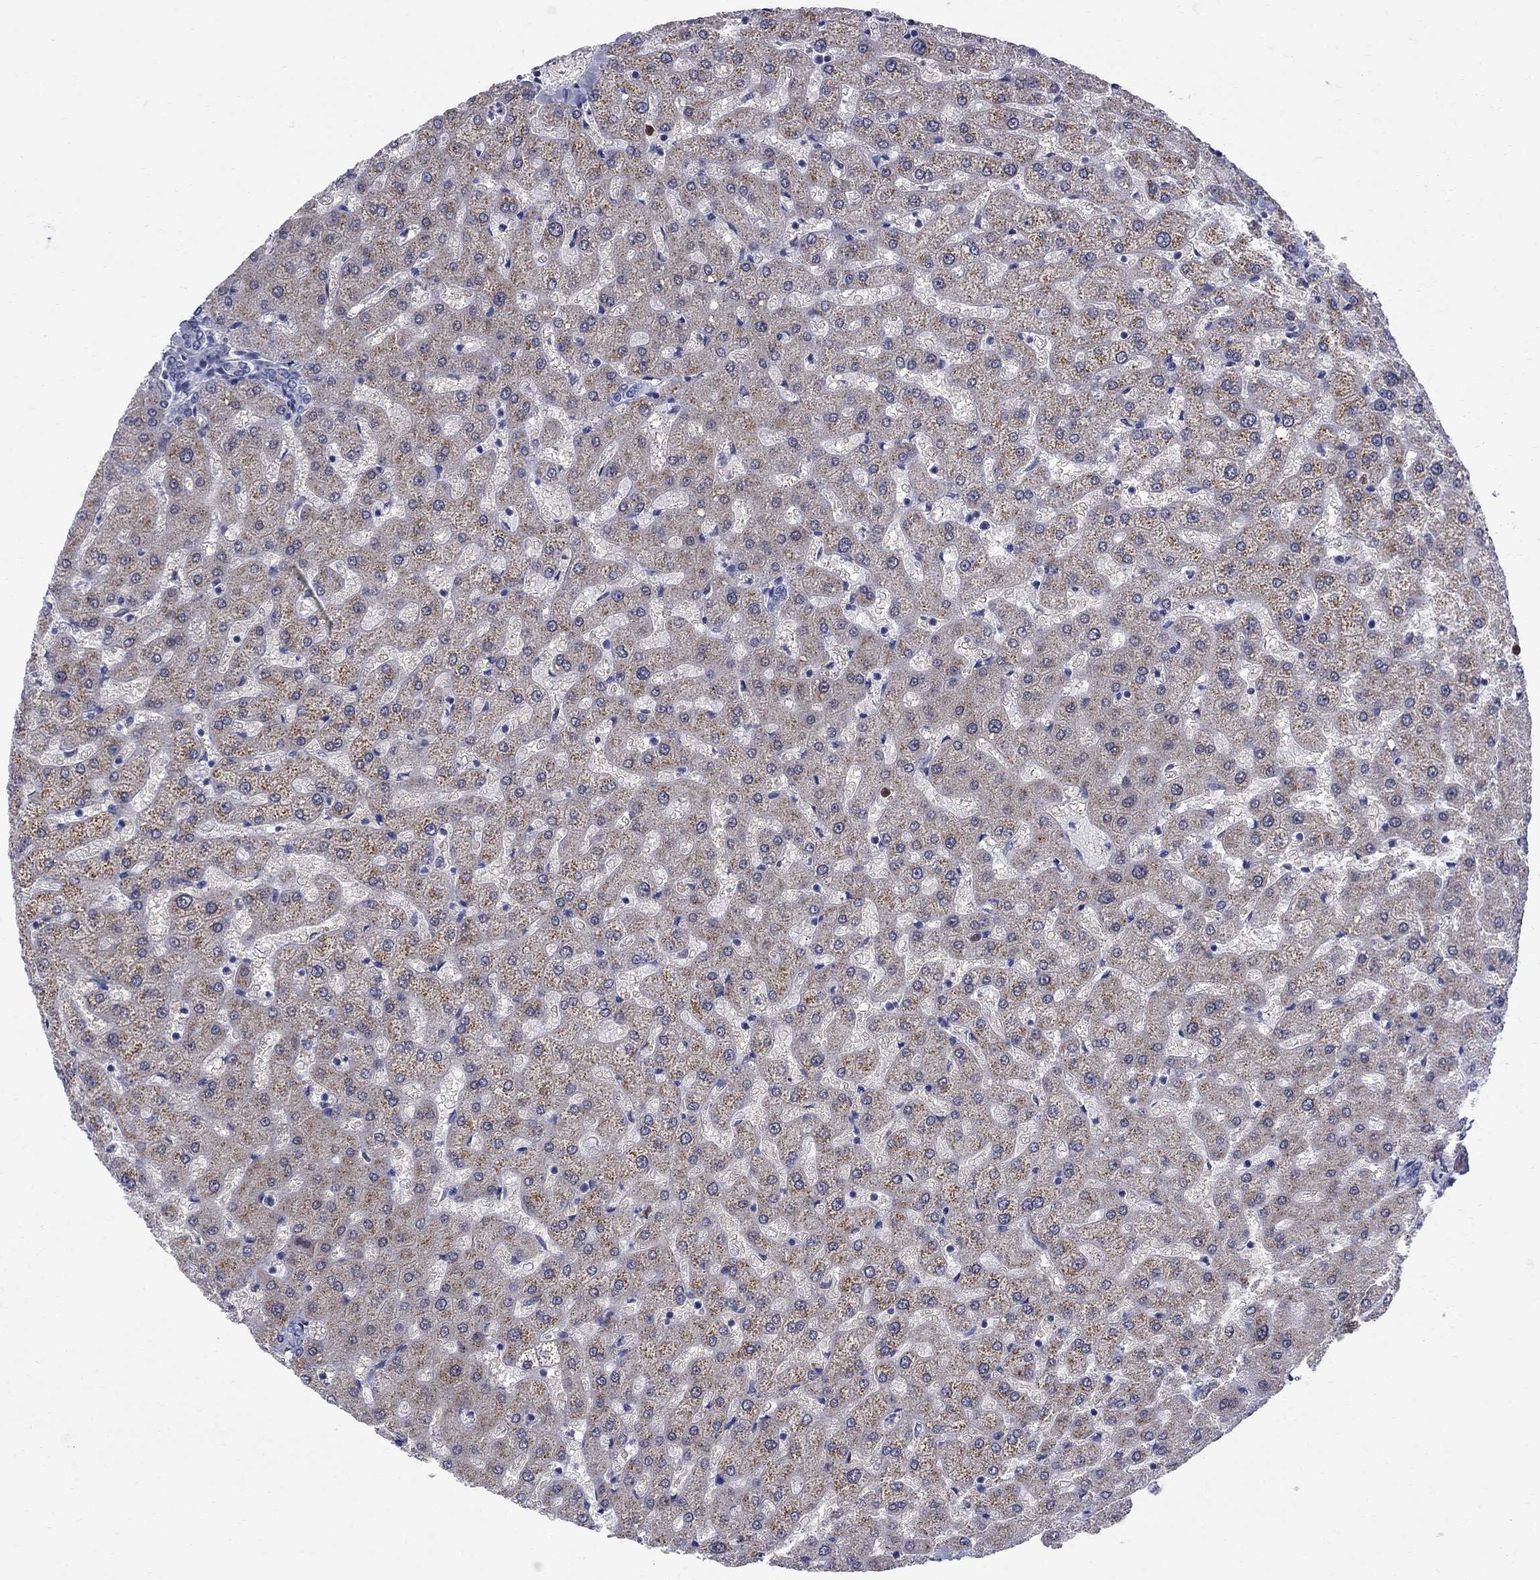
{"staining": {"intensity": "negative", "quantity": "none", "location": "none"}, "tissue": "liver", "cell_type": "Cholangiocytes", "image_type": "normal", "snomed": [{"axis": "morphology", "description": "Normal tissue, NOS"}, {"axis": "topography", "description": "Liver"}], "caption": "Cholangiocytes show no significant protein expression in benign liver. (Brightfield microscopy of DAB immunohistochemistry at high magnification).", "gene": "SERPINB2", "patient": {"sex": "female", "age": 50}}